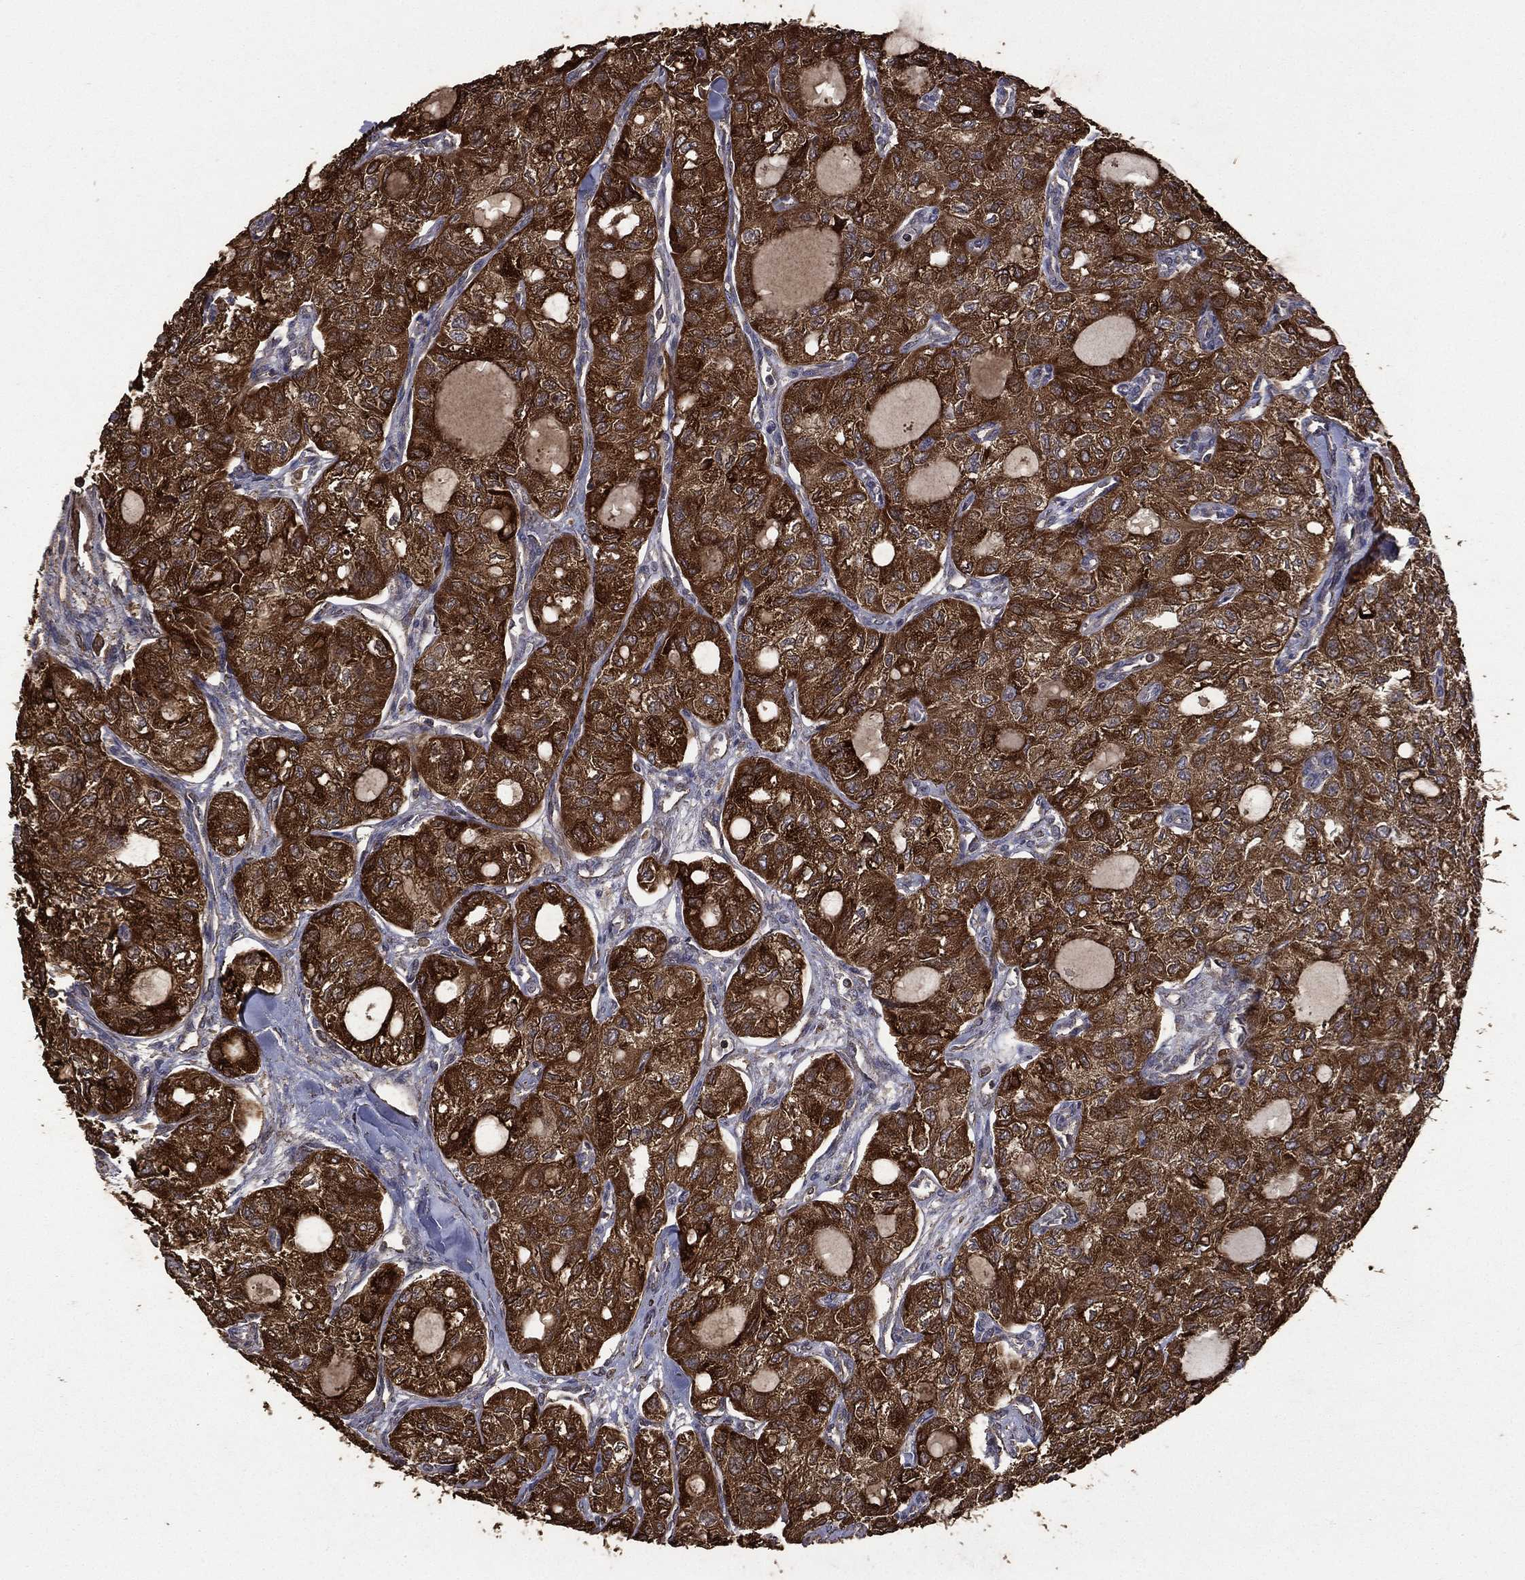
{"staining": {"intensity": "strong", "quantity": ">75%", "location": "cytoplasmic/membranous"}, "tissue": "thyroid cancer", "cell_type": "Tumor cells", "image_type": "cancer", "snomed": [{"axis": "morphology", "description": "Follicular adenoma carcinoma, NOS"}, {"axis": "topography", "description": "Thyroid gland"}], "caption": "There is high levels of strong cytoplasmic/membranous positivity in tumor cells of thyroid cancer, as demonstrated by immunohistochemical staining (brown color).", "gene": "METTL27", "patient": {"sex": "male", "age": 75}}